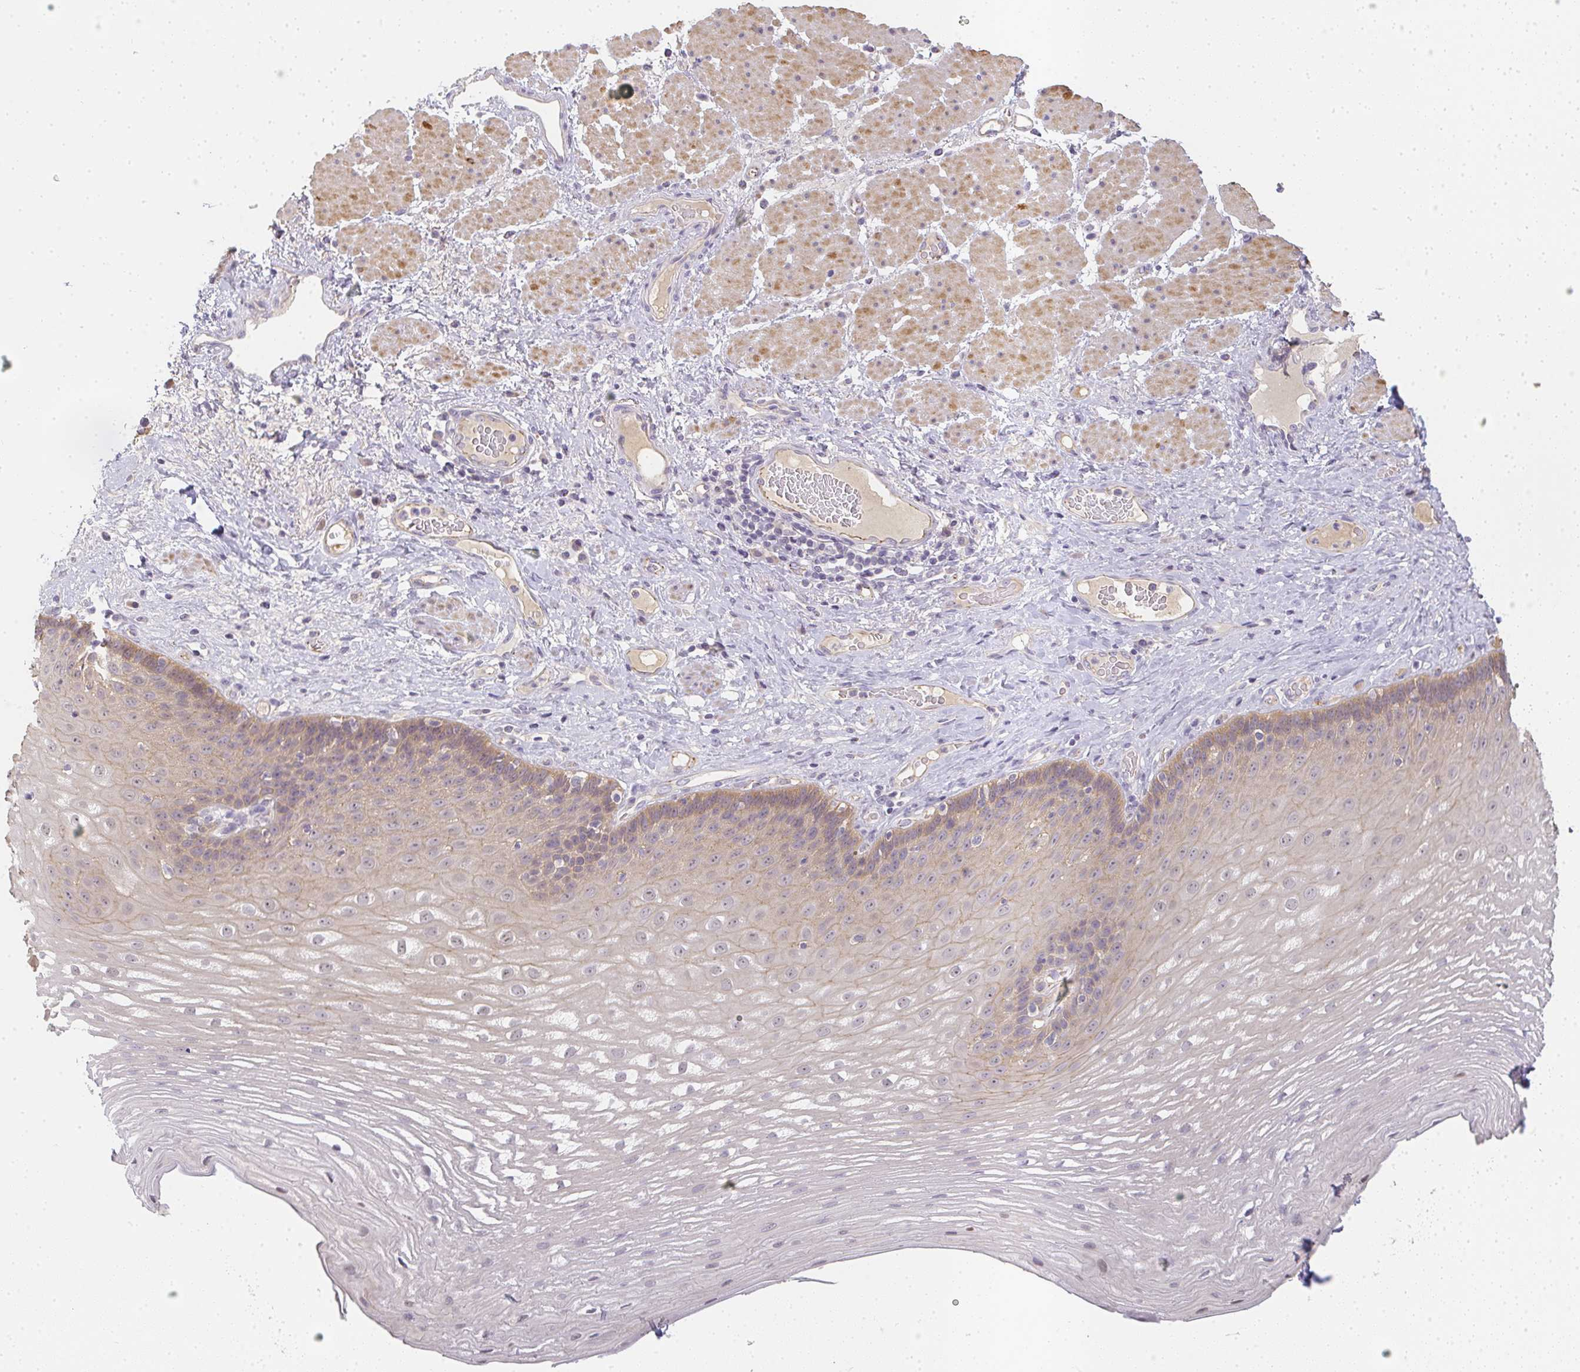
{"staining": {"intensity": "weak", "quantity": "<25%", "location": "cytoplasmic/membranous,nuclear"}, "tissue": "esophagus", "cell_type": "Squamous epithelial cells", "image_type": "normal", "snomed": [{"axis": "morphology", "description": "Normal tissue, NOS"}, {"axis": "topography", "description": "Esophagus"}], "caption": "DAB immunohistochemical staining of unremarkable human esophagus exhibits no significant expression in squamous epithelial cells.", "gene": "SLC35B3", "patient": {"sex": "male", "age": 62}}